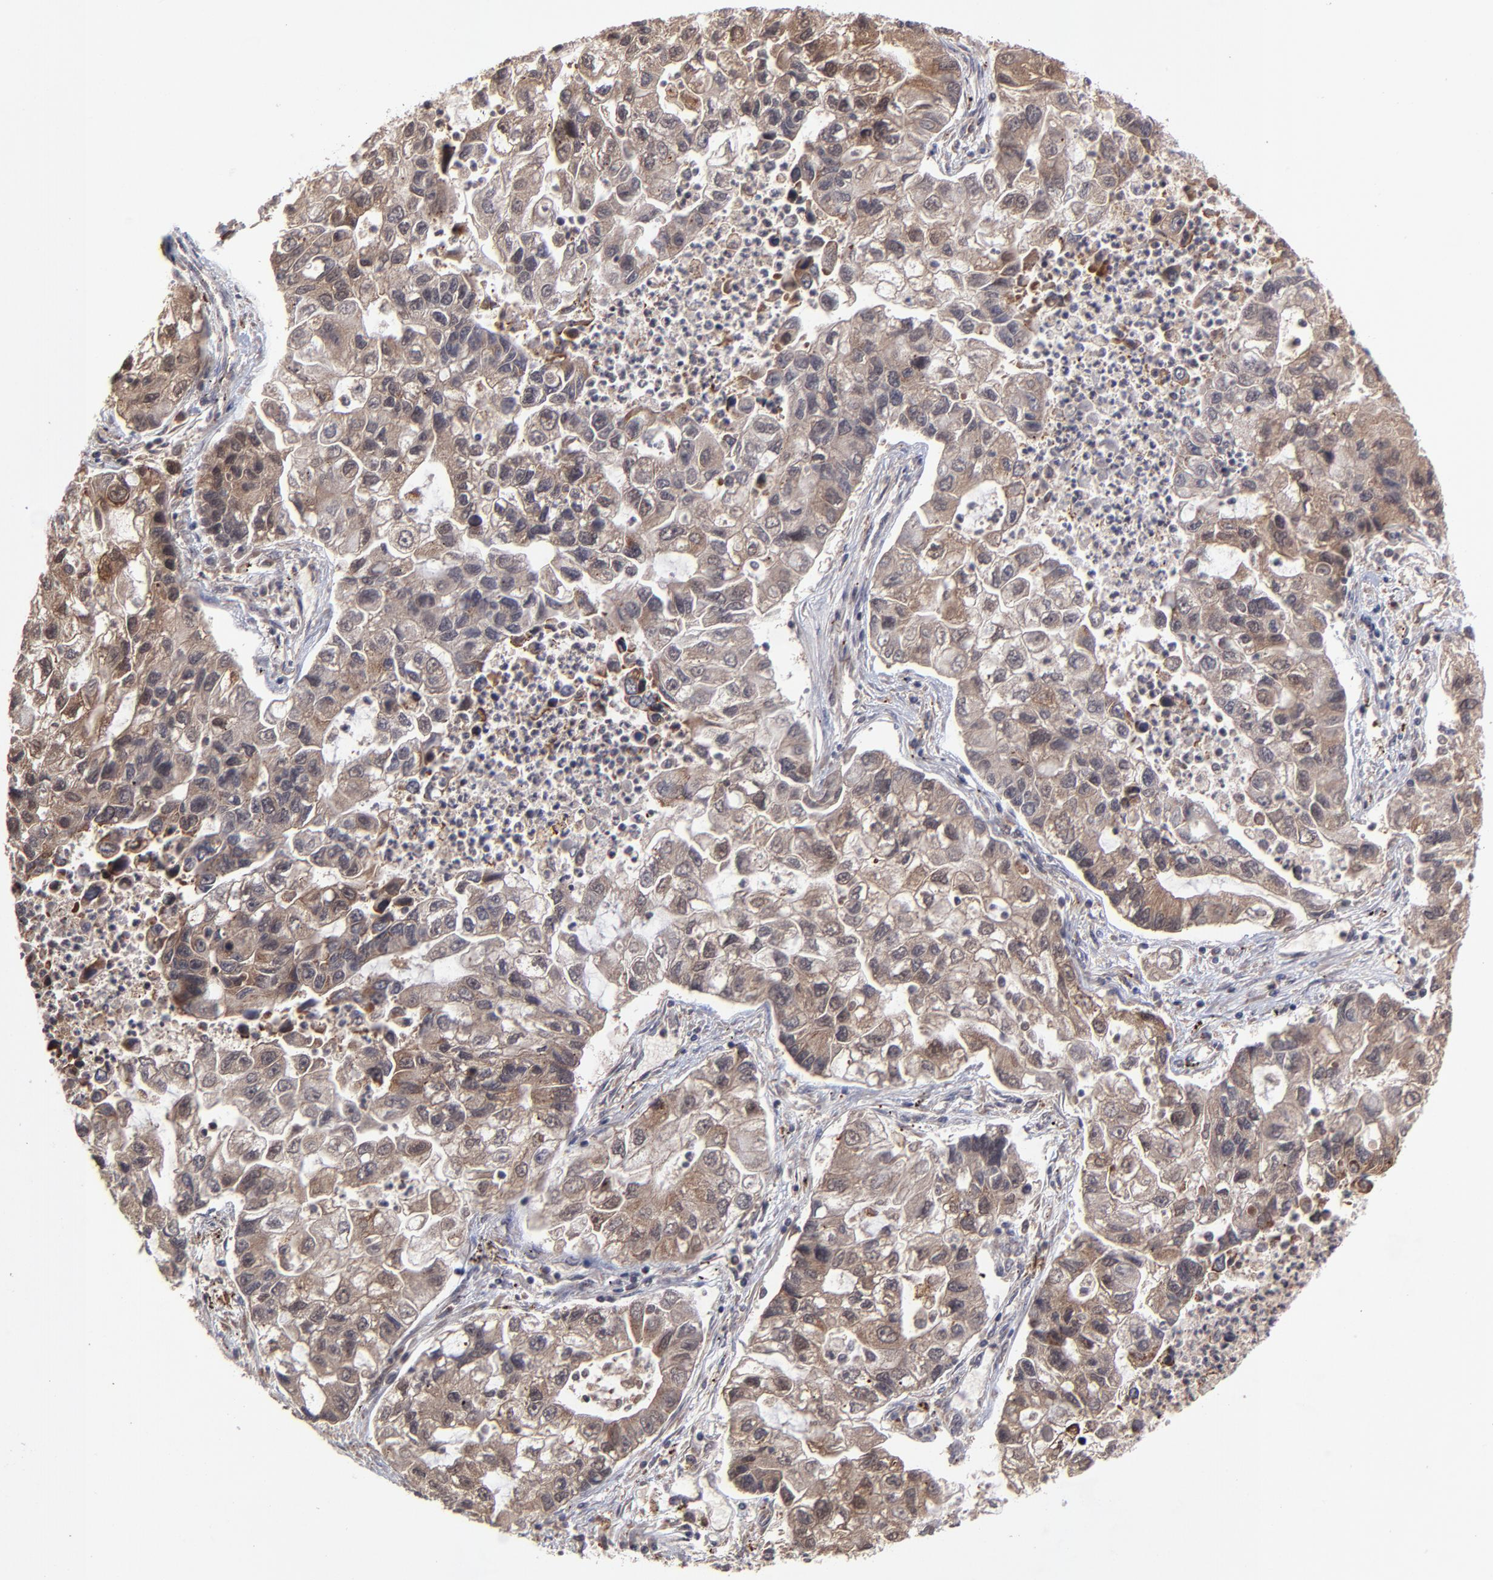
{"staining": {"intensity": "moderate", "quantity": ">75%", "location": "cytoplasmic/membranous"}, "tissue": "lung cancer", "cell_type": "Tumor cells", "image_type": "cancer", "snomed": [{"axis": "morphology", "description": "Adenocarcinoma, NOS"}, {"axis": "topography", "description": "Lung"}], "caption": "DAB immunohistochemical staining of lung cancer demonstrates moderate cytoplasmic/membranous protein expression in approximately >75% of tumor cells.", "gene": "UBE2L6", "patient": {"sex": "female", "age": 51}}